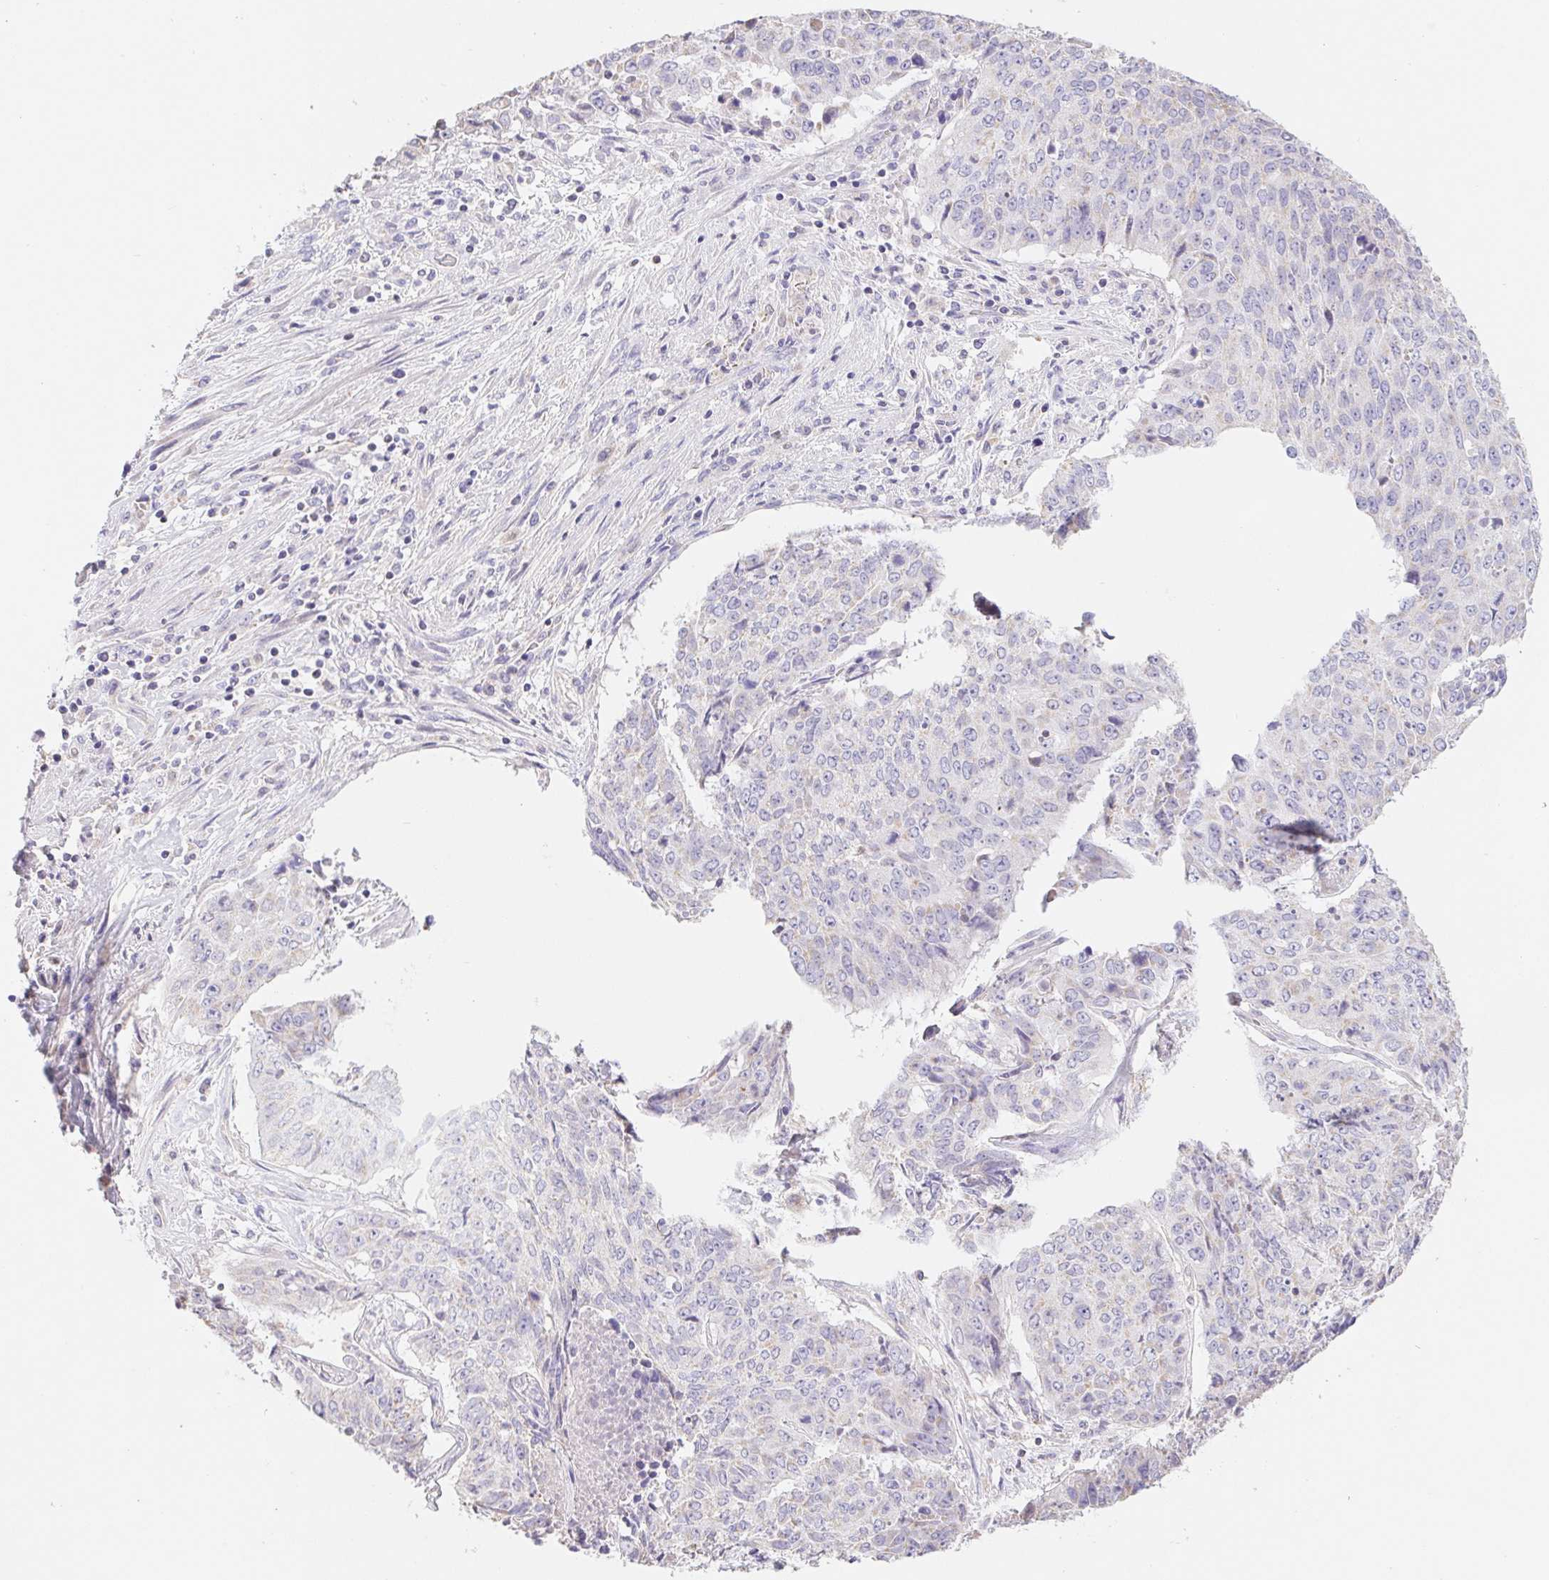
{"staining": {"intensity": "negative", "quantity": "none", "location": "none"}, "tissue": "lung cancer", "cell_type": "Tumor cells", "image_type": "cancer", "snomed": [{"axis": "morphology", "description": "Normal tissue, NOS"}, {"axis": "morphology", "description": "Squamous cell carcinoma, NOS"}, {"axis": "topography", "description": "Bronchus"}, {"axis": "topography", "description": "Lung"}], "caption": "Immunohistochemistry (IHC) histopathology image of neoplastic tissue: lung squamous cell carcinoma stained with DAB (3,3'-diaminobenzidine) demonstrates no significant protein positivity in tumor cells. Nuclei are stained in blue.", "gene": "FKBP6", "patient": {"sex": "male", "age": 64}}